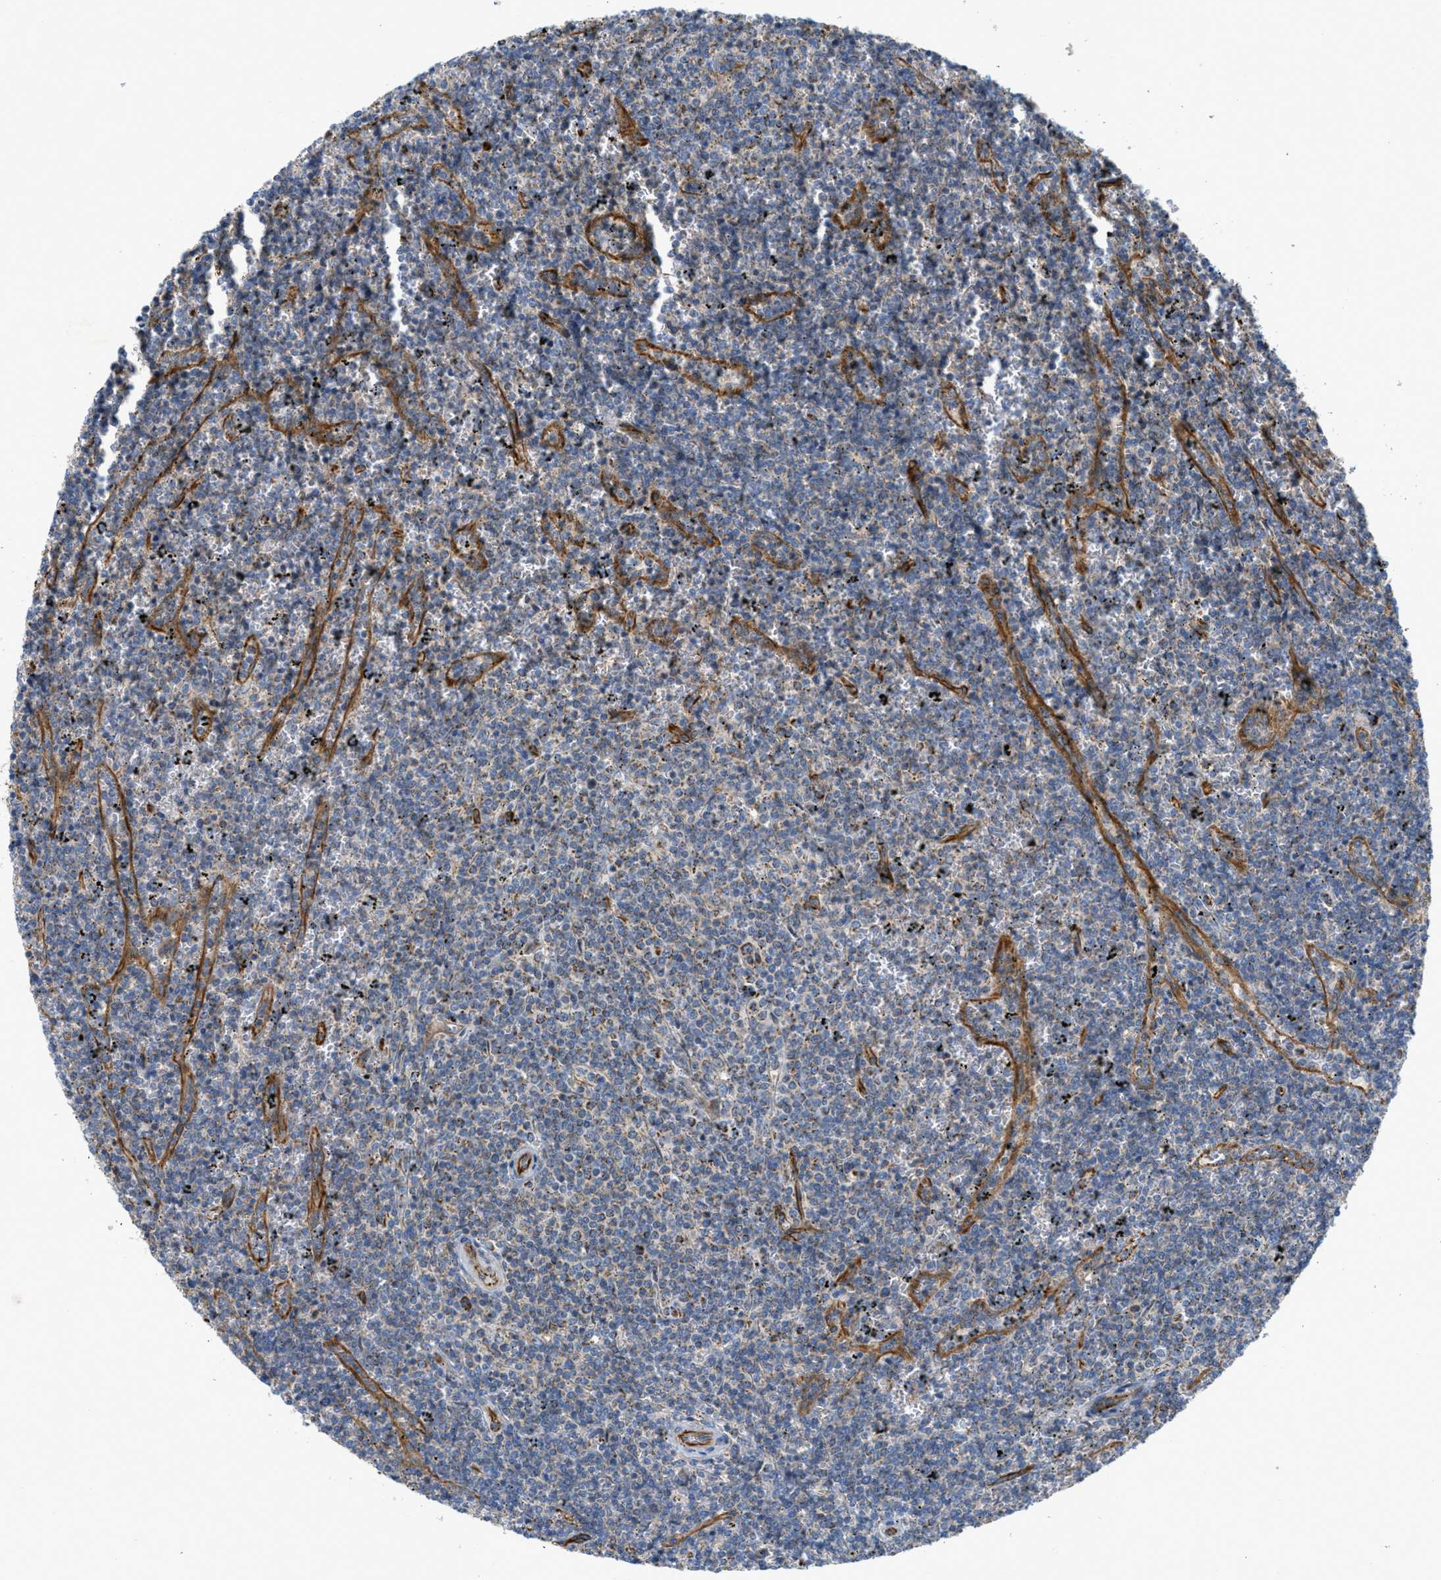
{"staining": {"intensity": "negative", "quantity": "none", "location": "none"}, "tissue": "lymphoma", "cell_type": "Tumor cells", "image_type": "cancer", "snomed": [{"axis": "morphology", "description": "Malignant lymphoma, non-Hodgkin's type, Low grade"}, {"axis": "topography", "description": "Spleen"}], "caption": "This is an immunohistochemistry photomicrograph of human lymphoma. There is no expression in tumor cells.", "gene": "BTN3A1", "patient": {"sex": "female", "age": 50}}